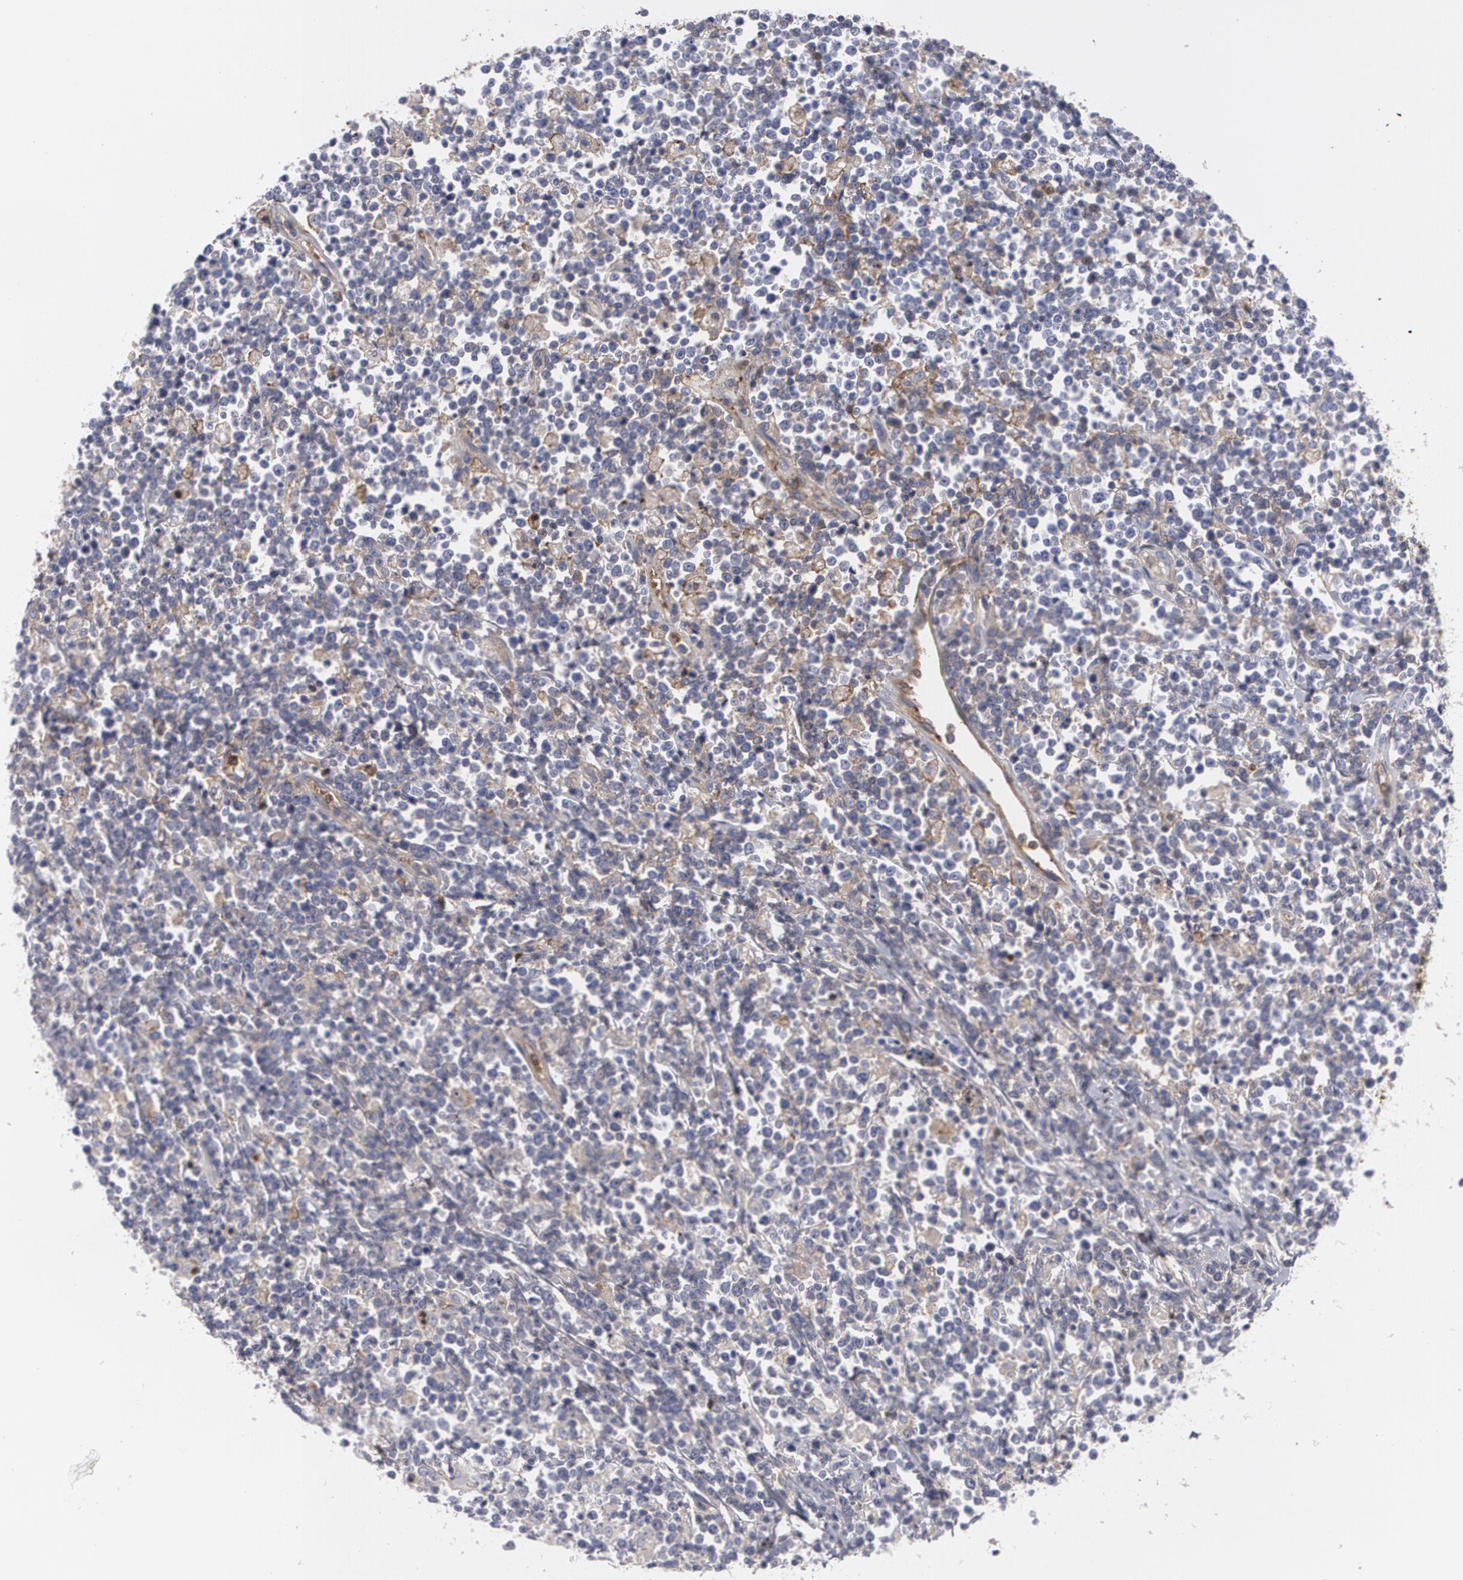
{"staining": {"intensity": "weak", "quantity": "<25%", "location": "cytoplasmic/membranous"}, "tissue": "lymphoma", "cell_type": "Tumor cells", "image_type": "cancer", "snomed": [{"axis": "morphology", "description": "Malignant lymphoma, non-Hodgkin's type, High grade"}, {"axis": "topography", "description": "Colon"}], "caption": "This image is of lymphoma stained with IHC to label a protein in brown with the nuclei are counter-stained blue. There is no staining in tumor cells. (Stains: DAB IHC with hematoxylin counter stain, Microscopy: brightfield microscopy at high magnification).", "gene": "LRG1", "patient": {"sex": "male", "age": 82}}